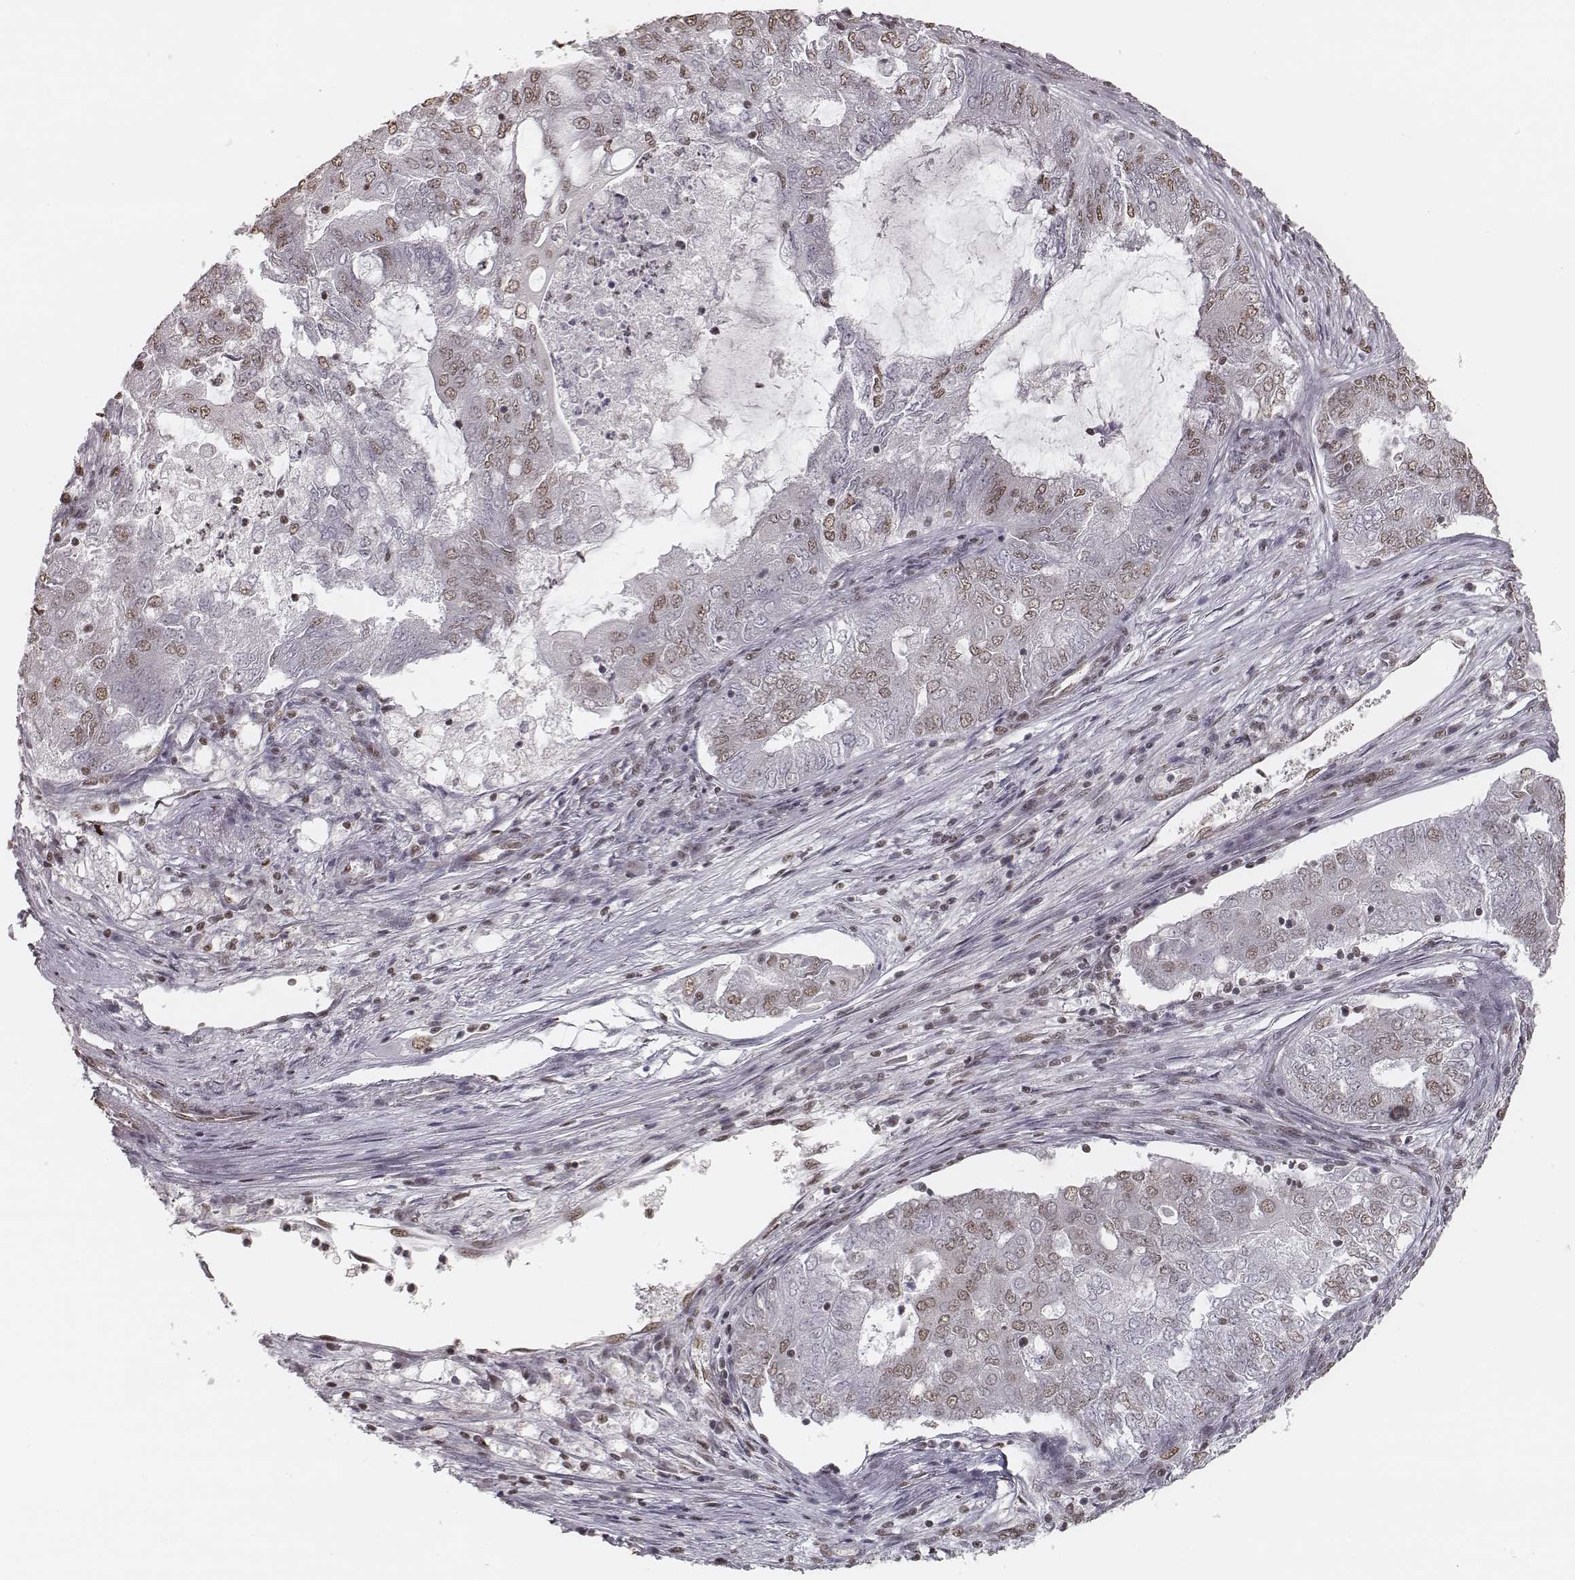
{"staining": {"intensity": "weak", "quantity": "25%-75%", "location": "nuclear"}, "tissue": "endometrial cancer", "cell_type": "Tumor cells", "image_type": "cancer", "snomed": [{"axis": "morphology", "description": "Adenocarcinoma, NOS"}, {"axis": "topography", "description": "Endometrium"}], "caption": "This photomicrograph displays IHC staining of endometrial cancer, with low weak nuclear positivity in approximately 25%-75% of tumor cells.", "gene": "HMGA2", "patient": {"sex": "female", "age": 62}}